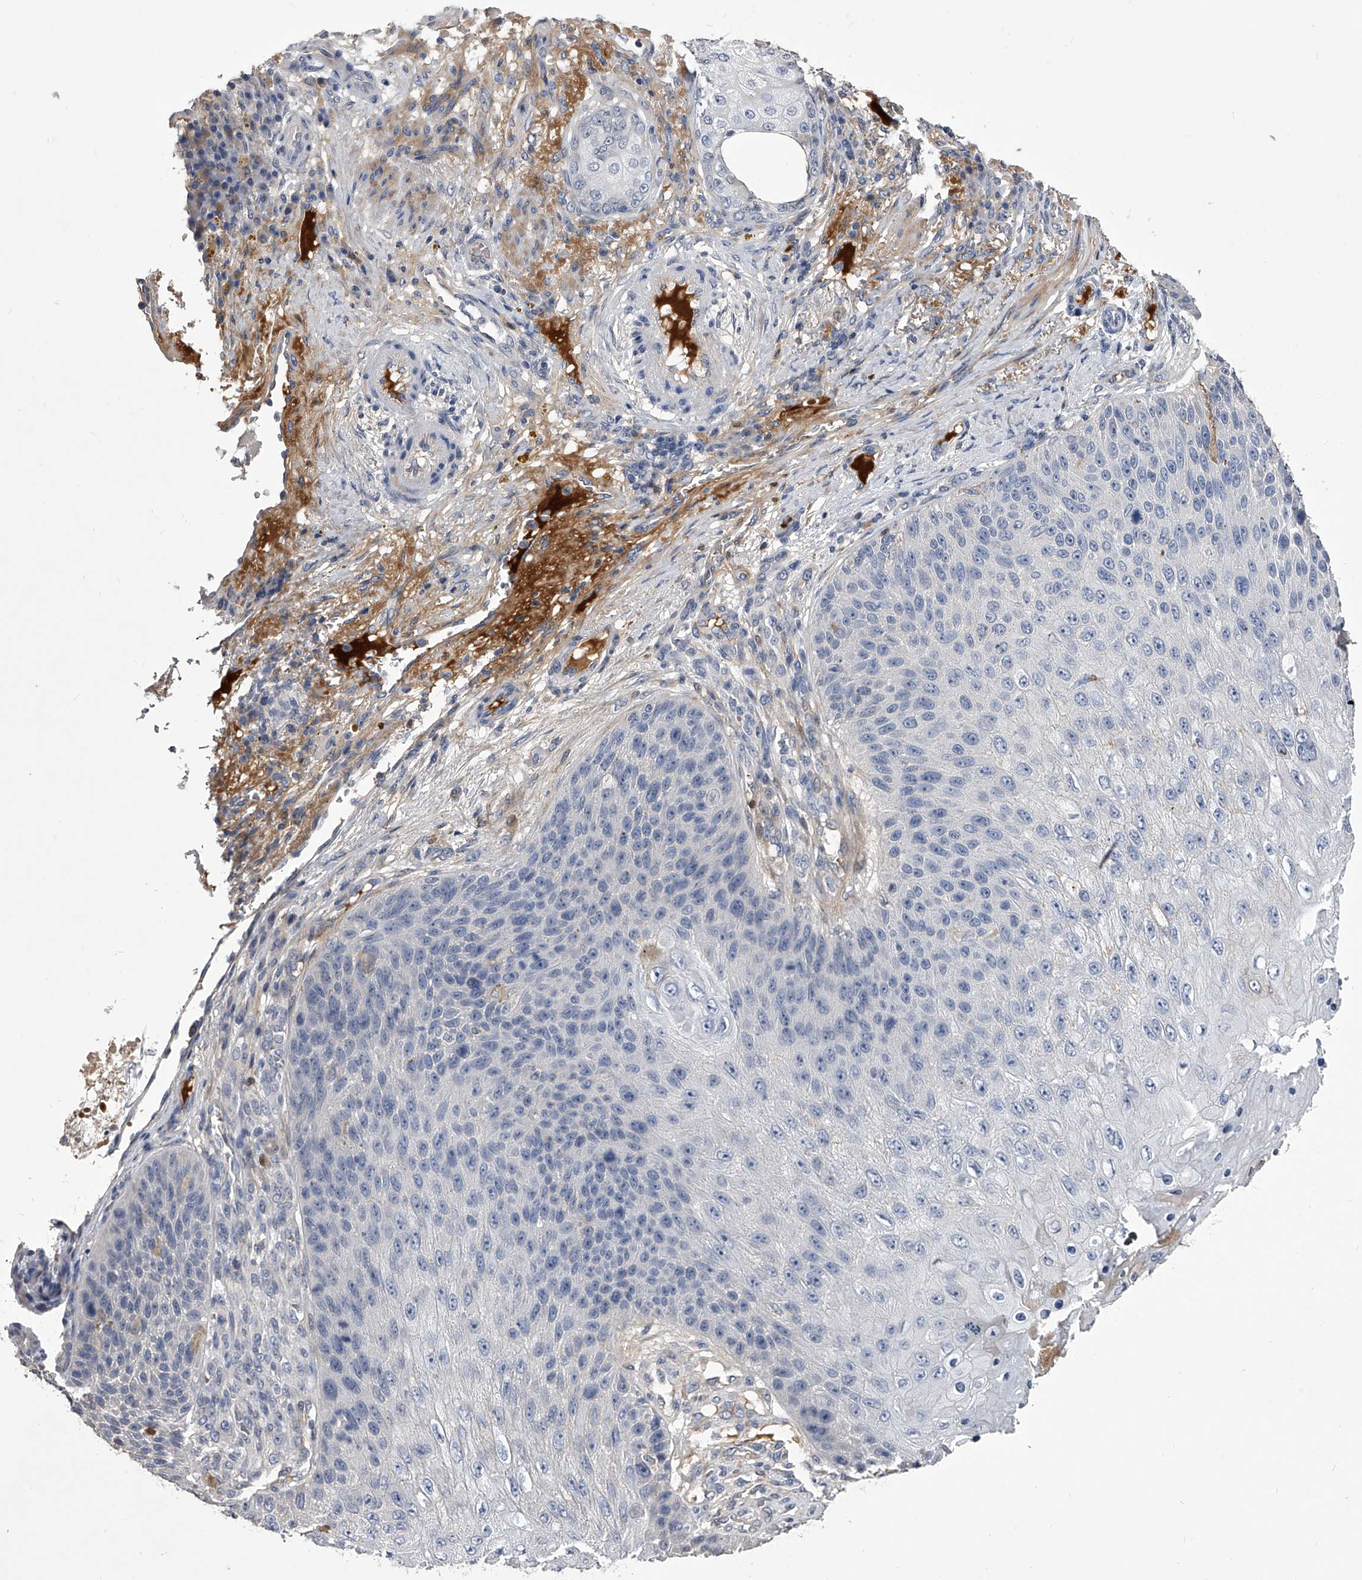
{"staining": {"intensity": "negative", "quantity": "none", "location": "none"}, "tissue": "skin cancer", "cell_type": "Tumor cells", "image_type": "cancer", "snomed": [{"axis": "morphology", "description": "Squamous cell carcinoma, NOS"}, {"axis": "topography", "description": "Skin"}], "caption": "An image of squamous cell carcinoma (skin) stained for a protein demonstrates no brown staining in tumor cells.", "gene": "MDN1", "patient": {"sex": "female", "age": 88}}